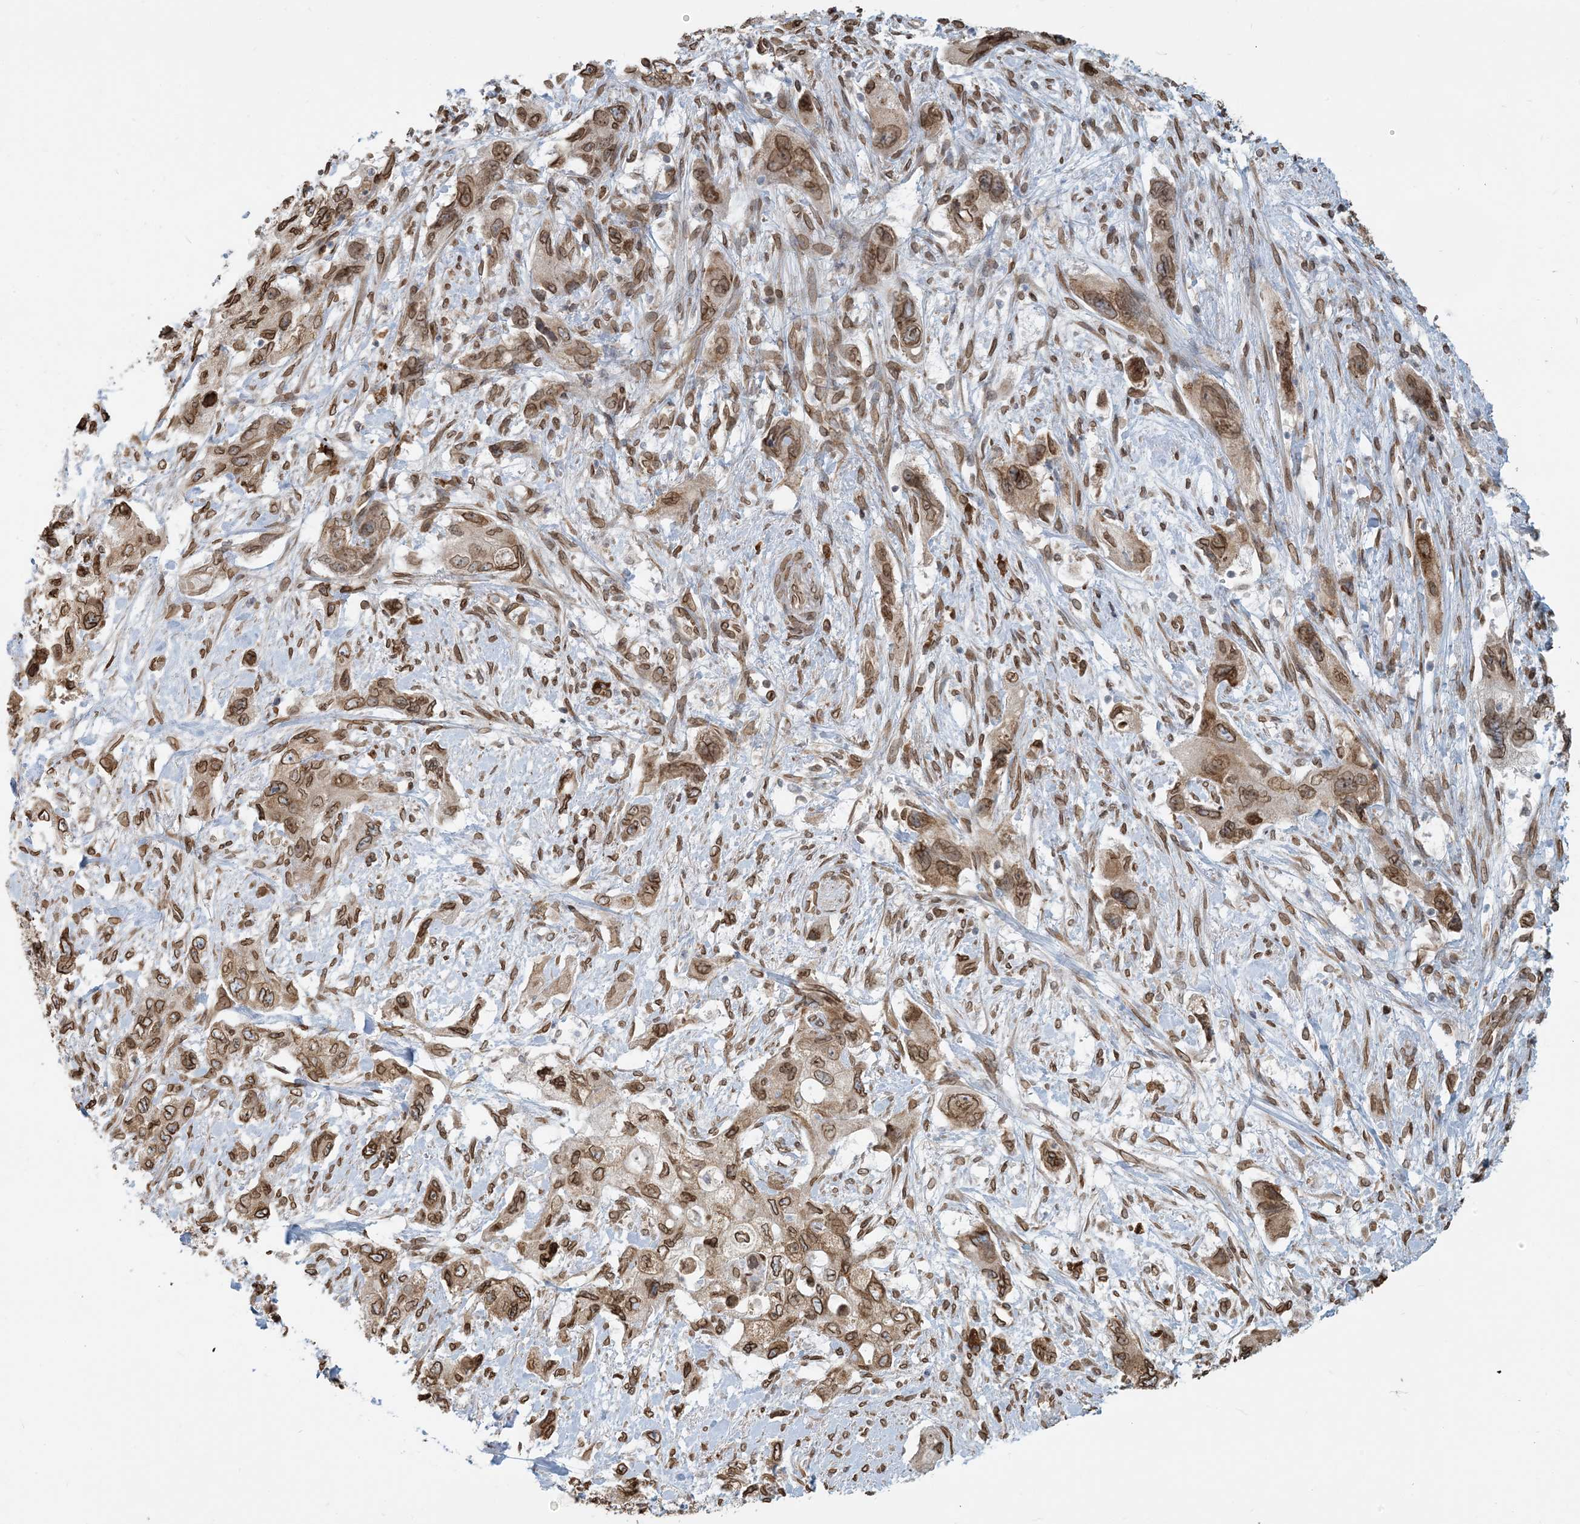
{"staining": {"intensity": "moderate", "quantity": ">75%", "location": "cytoplasmic/membranous,nuclear"}, "tissue": "pancreatic cancer", "cell_type": "Tumor cells", "image_type": "cancer", "snomed": [{"axis": "morphology", "description": "Adenocarcinoma, NOS"}, {"axis": "topography", "description": "Pancreas"}], "caption": "Pancreatic adenocarcinoma tissue exhibits moderate cytoplasmic/membranous and nuclear expression in approximately >75% of tumor cells", "gene": "WWP1", "patient": {"sex": "female", "age": 73}}